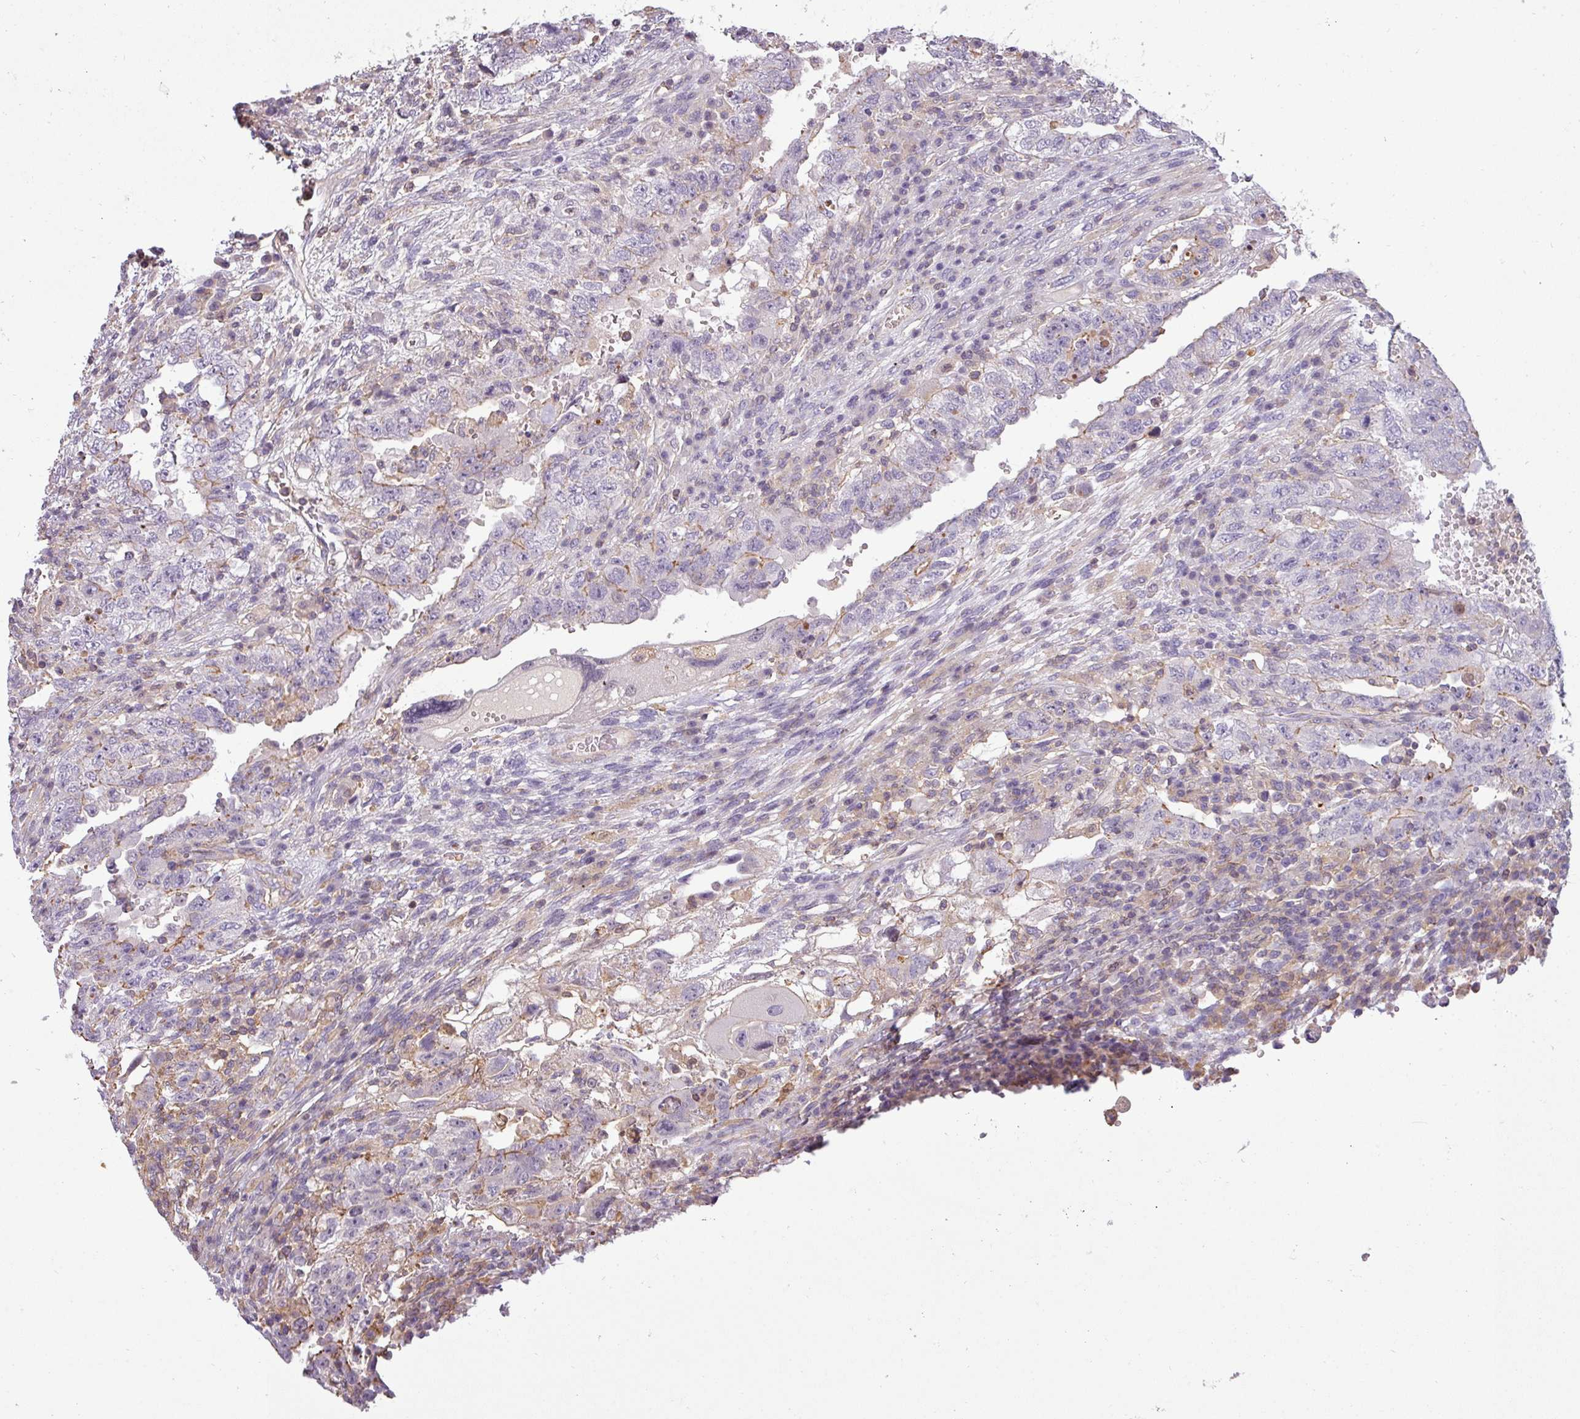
{"staining": {"intensity": "negative", "quantity": "none", "location": "none"}, "tissue": "testis cancer", "cell_type": "Tumor cells", "image_type": "cancer", "snomed": [{"axis": "morphology", "description": "Carcinoma, Embryonal, NOS"}, {"axis": "topography", "description": "Testis"}], "caption": "DAB (3,3'-diaminobenzidine) immunohistochemical staining of testis cancer (embryonal carcinoma) displays no significant staining in tumor cells. (DAB (3,3'-diaminobenzidine) immunohistochemistry visualized using brightfield microscopy, high magnification).", "gene": "ZNF835", "patient": {"sex": "male", "age": 26}}